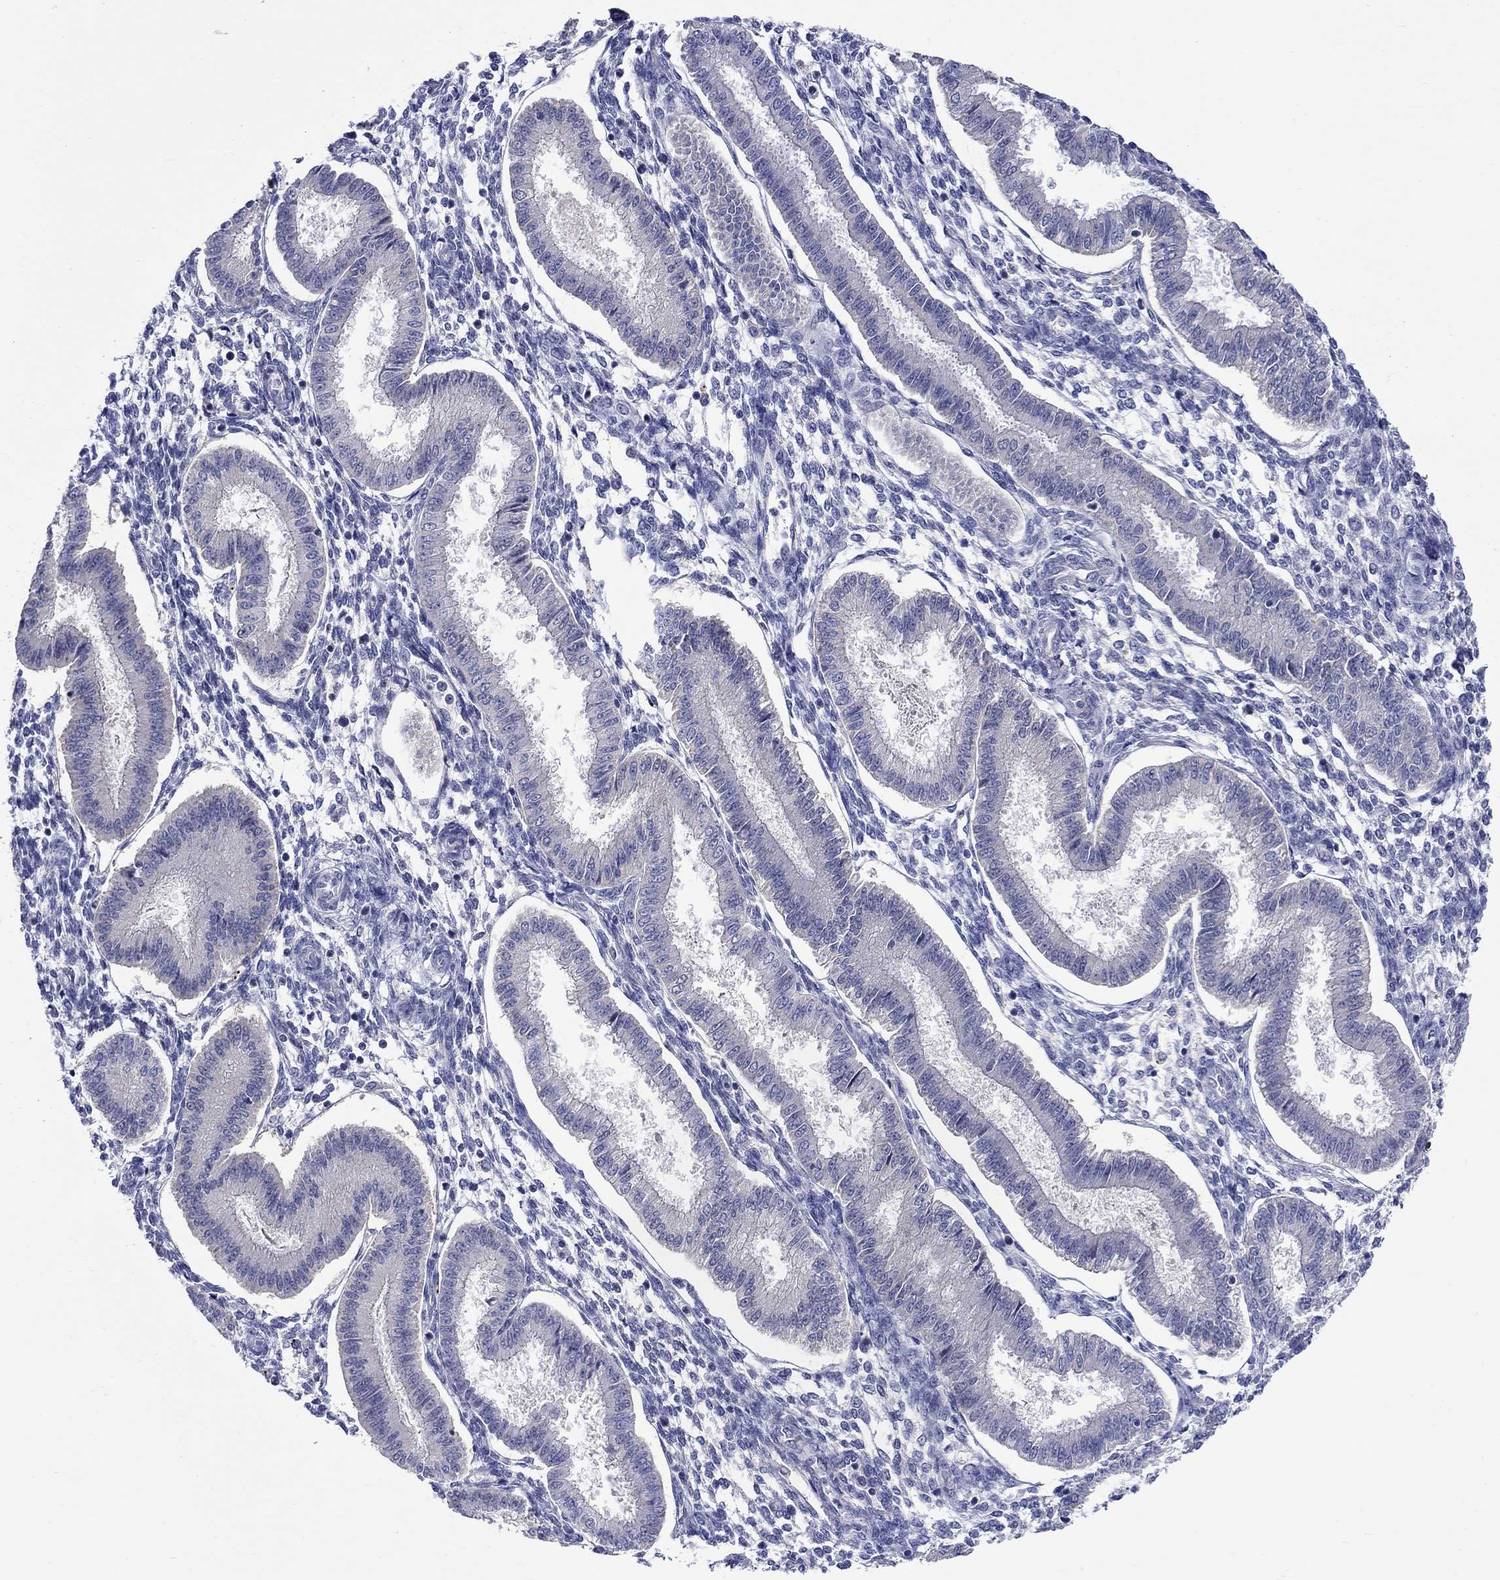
{"staining": {"intensity": "negative", "quantity": "none", "location": "none"}, "tissue": "endometrium", "cell_type": "Cells in endometrial stroma", "image_type": "normal", "snomed": [{"axis": "morphology", "description": "Normal tissue, NOS"}, {"axis": "topography", "description": "Endometrium"}], "caption": "Immunohistochemistry micrograph of benign human endometrium stained for a protein (brown), which exhibits no expression in cells in endometrial stroma.", "gene": "SLC30A3", "patient": {"sex": "female", "age": 43}}